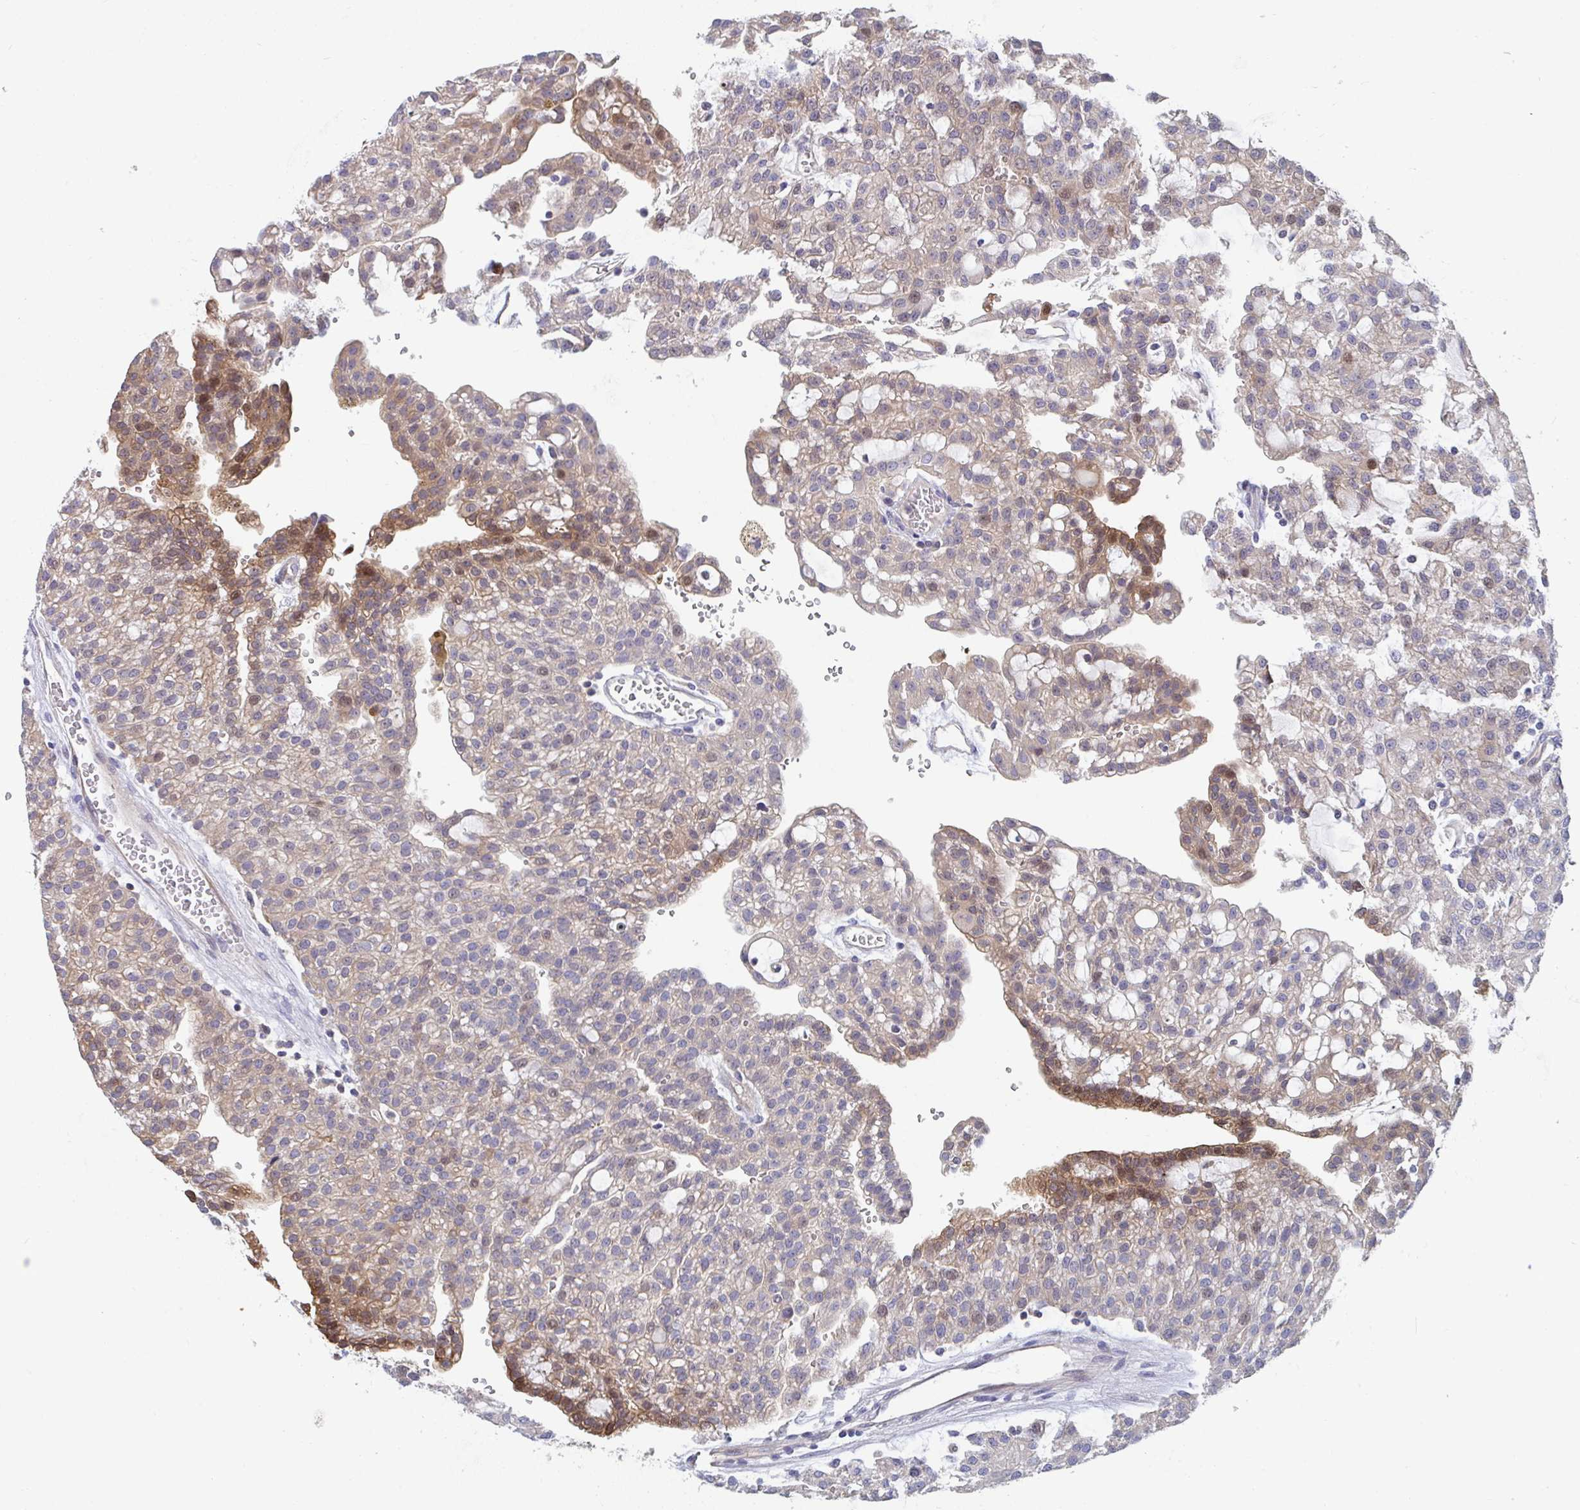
{"staining": {"intensity": "moderate", "quantity": "25%-75%", "location": "cytoplasmic/membranous,nuclear"}, "tissue": "renal cancer", "cell_type": "Tumor cells", "image_type": "cancer", "snomed": [{"axis": "morphology", "description": "Adenocarcinoma, NOS"}, {"axis": "topography", "description": "Kidney"}], "caption": "Tumor cells exhibit medium levels of moderate cytoplasmic/membranous and nuclear expression in approximately 25%-75% of cells in human renal cancer (adenocarcinoma).", "gene": "P2RX3", "patient": {"sex": "male", "age": 63}}